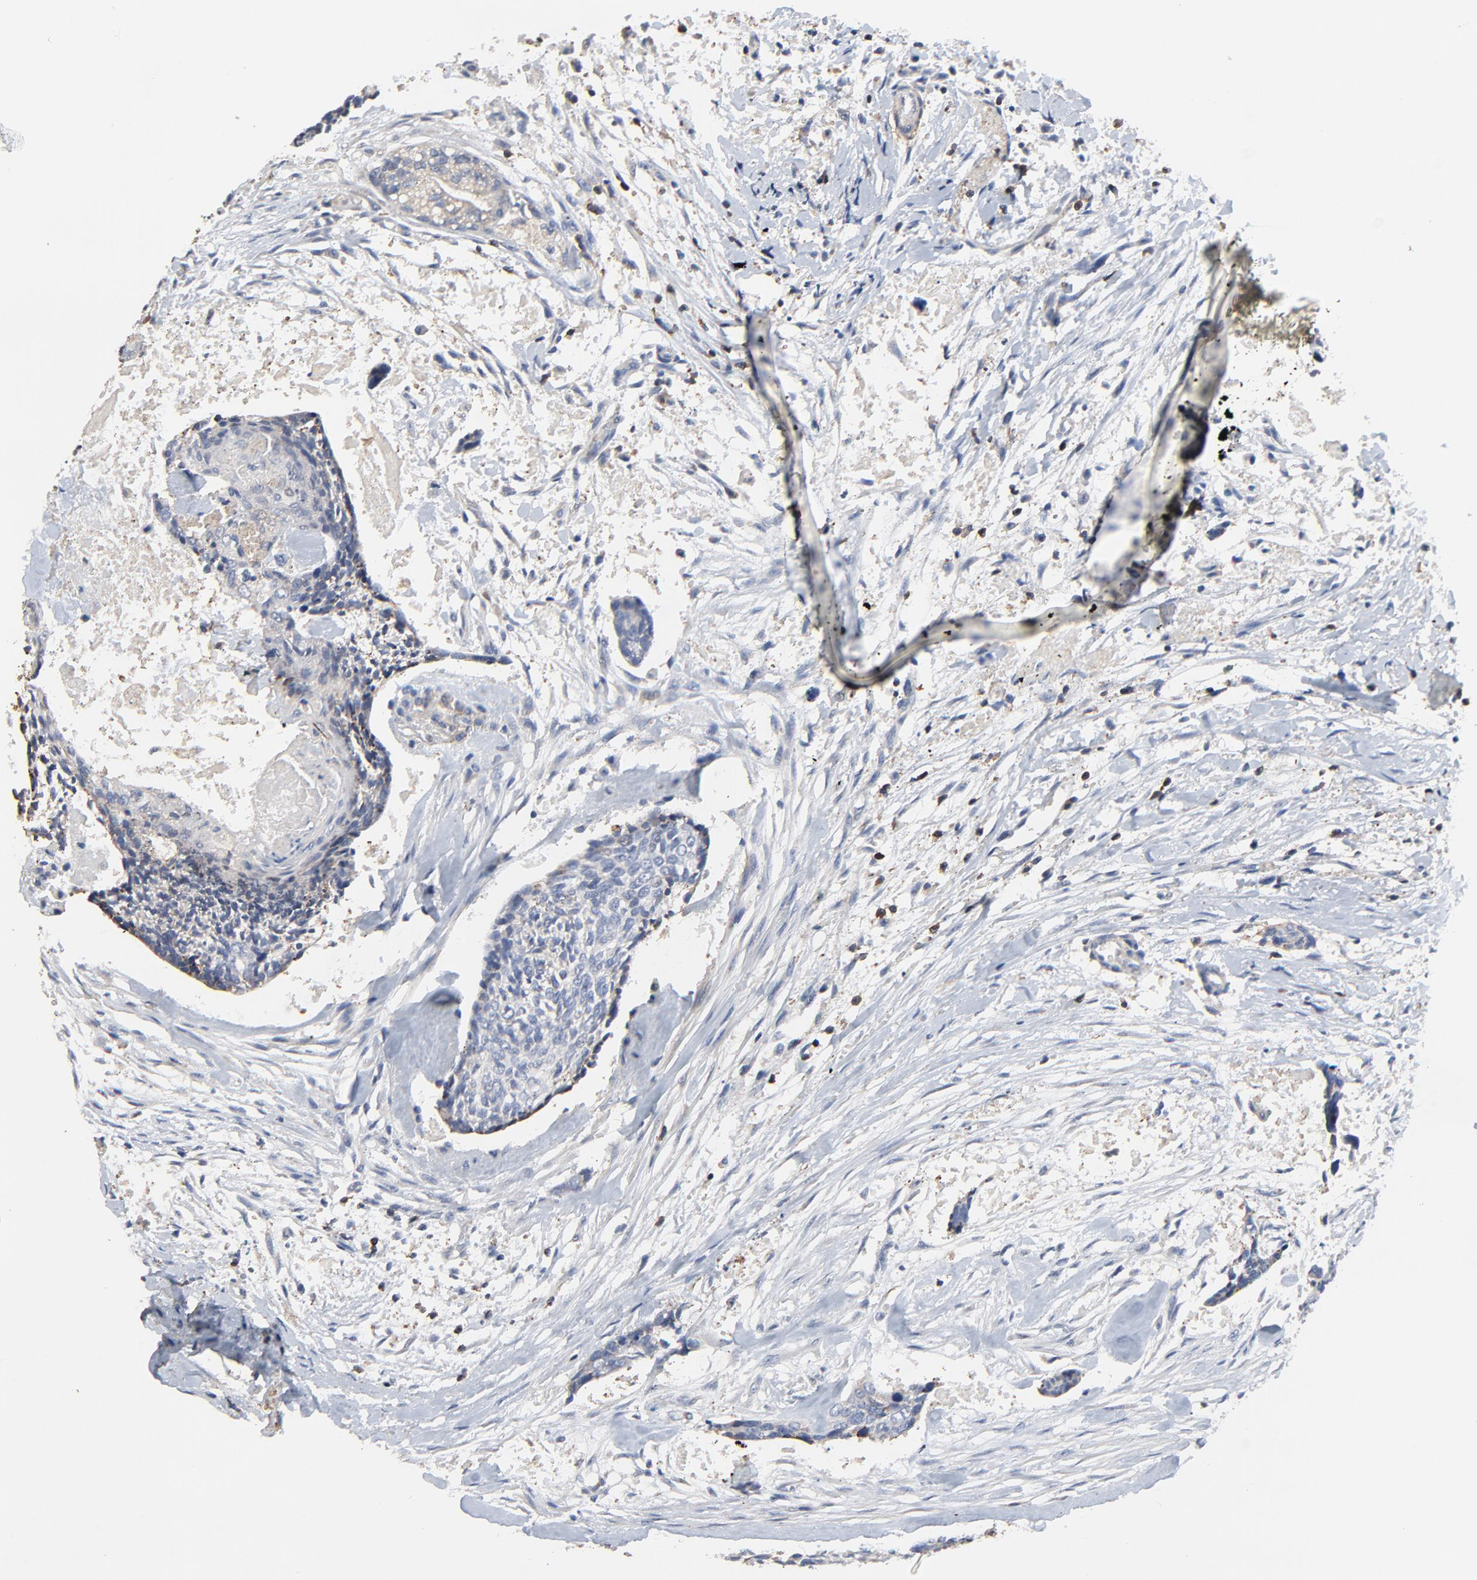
{"staining": {"intensity": "negative", "quantity": "none", "location": "none"}, "tissue": "head and neck cancer", "cell_type": "Tumor cells", "image_type": "cancer", "snomed": [{"axis": "morphology", "description": "Squamous cell carcinoma, NOS"}, {"axis": "topography", "description": "Salivary gland"}, {"axis": "topography", "description": "Head-Neck"}], "caption": "Head and neck cancer (squamous cell carcinoma) was stained to show a protein in brown. There is no significant staining in tumor cells.", "gene": "SKAP1", "patient": {"sex": "male", "age": 70}}